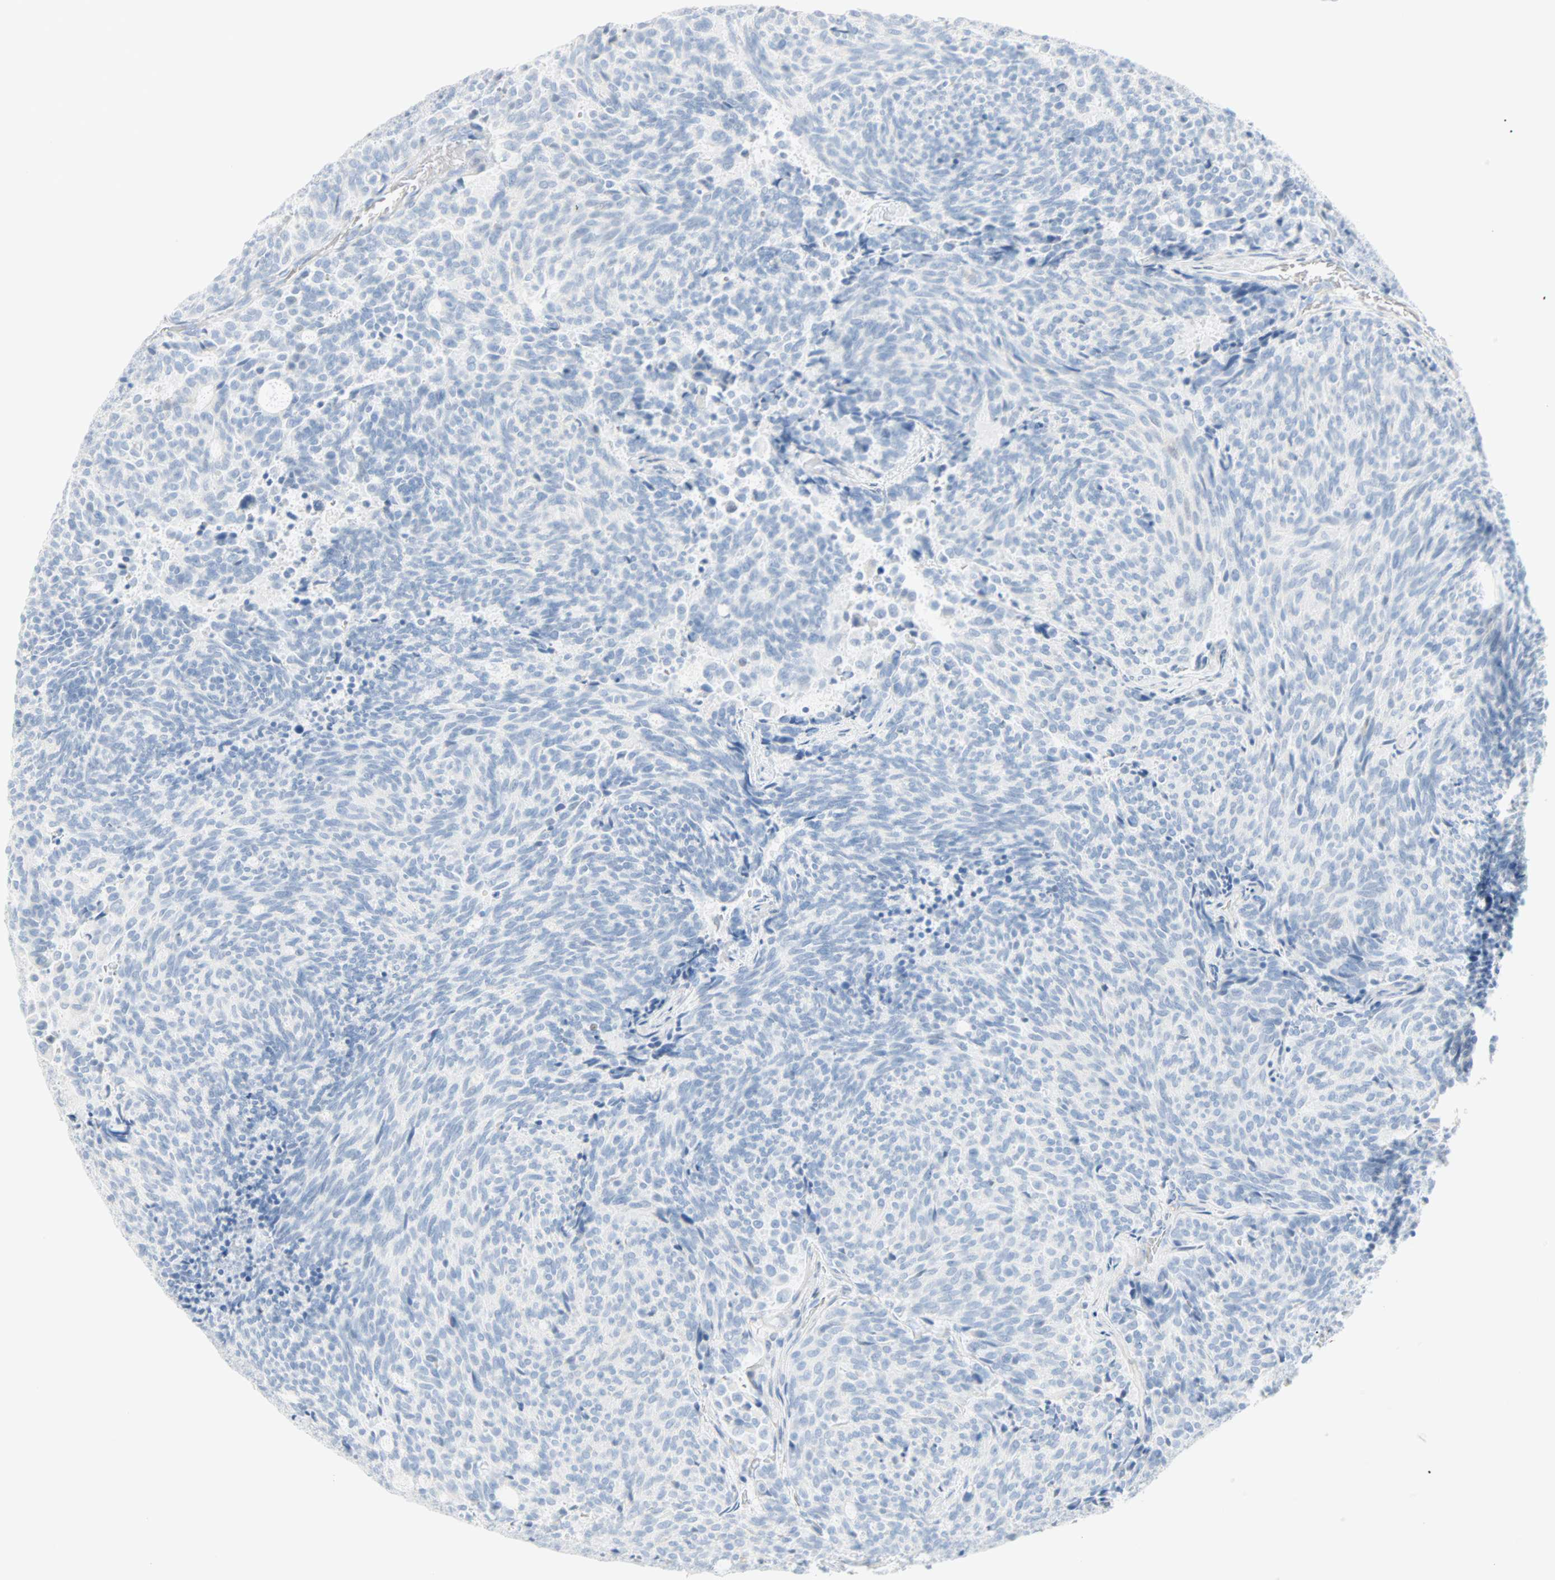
{"staining": {"intensity": "negative", "quantity": "none", "location": "none"}, "tissue": "carcinoid", "cell_type": "Tumor cells", "image_type": "cancer", "snomed": [{"axis": "morphology", "description": "Carcinoid, malignant, NOS"}, {"axis": "topography", "description": "Pancreas"}], "caption": "The immunohistochemistry micrograph has no significant positivity in tumor cells of carcinoid (malignant) tissue.", "gene": "SELENBP1", "patient": {"sex": "female", "age": 54}}